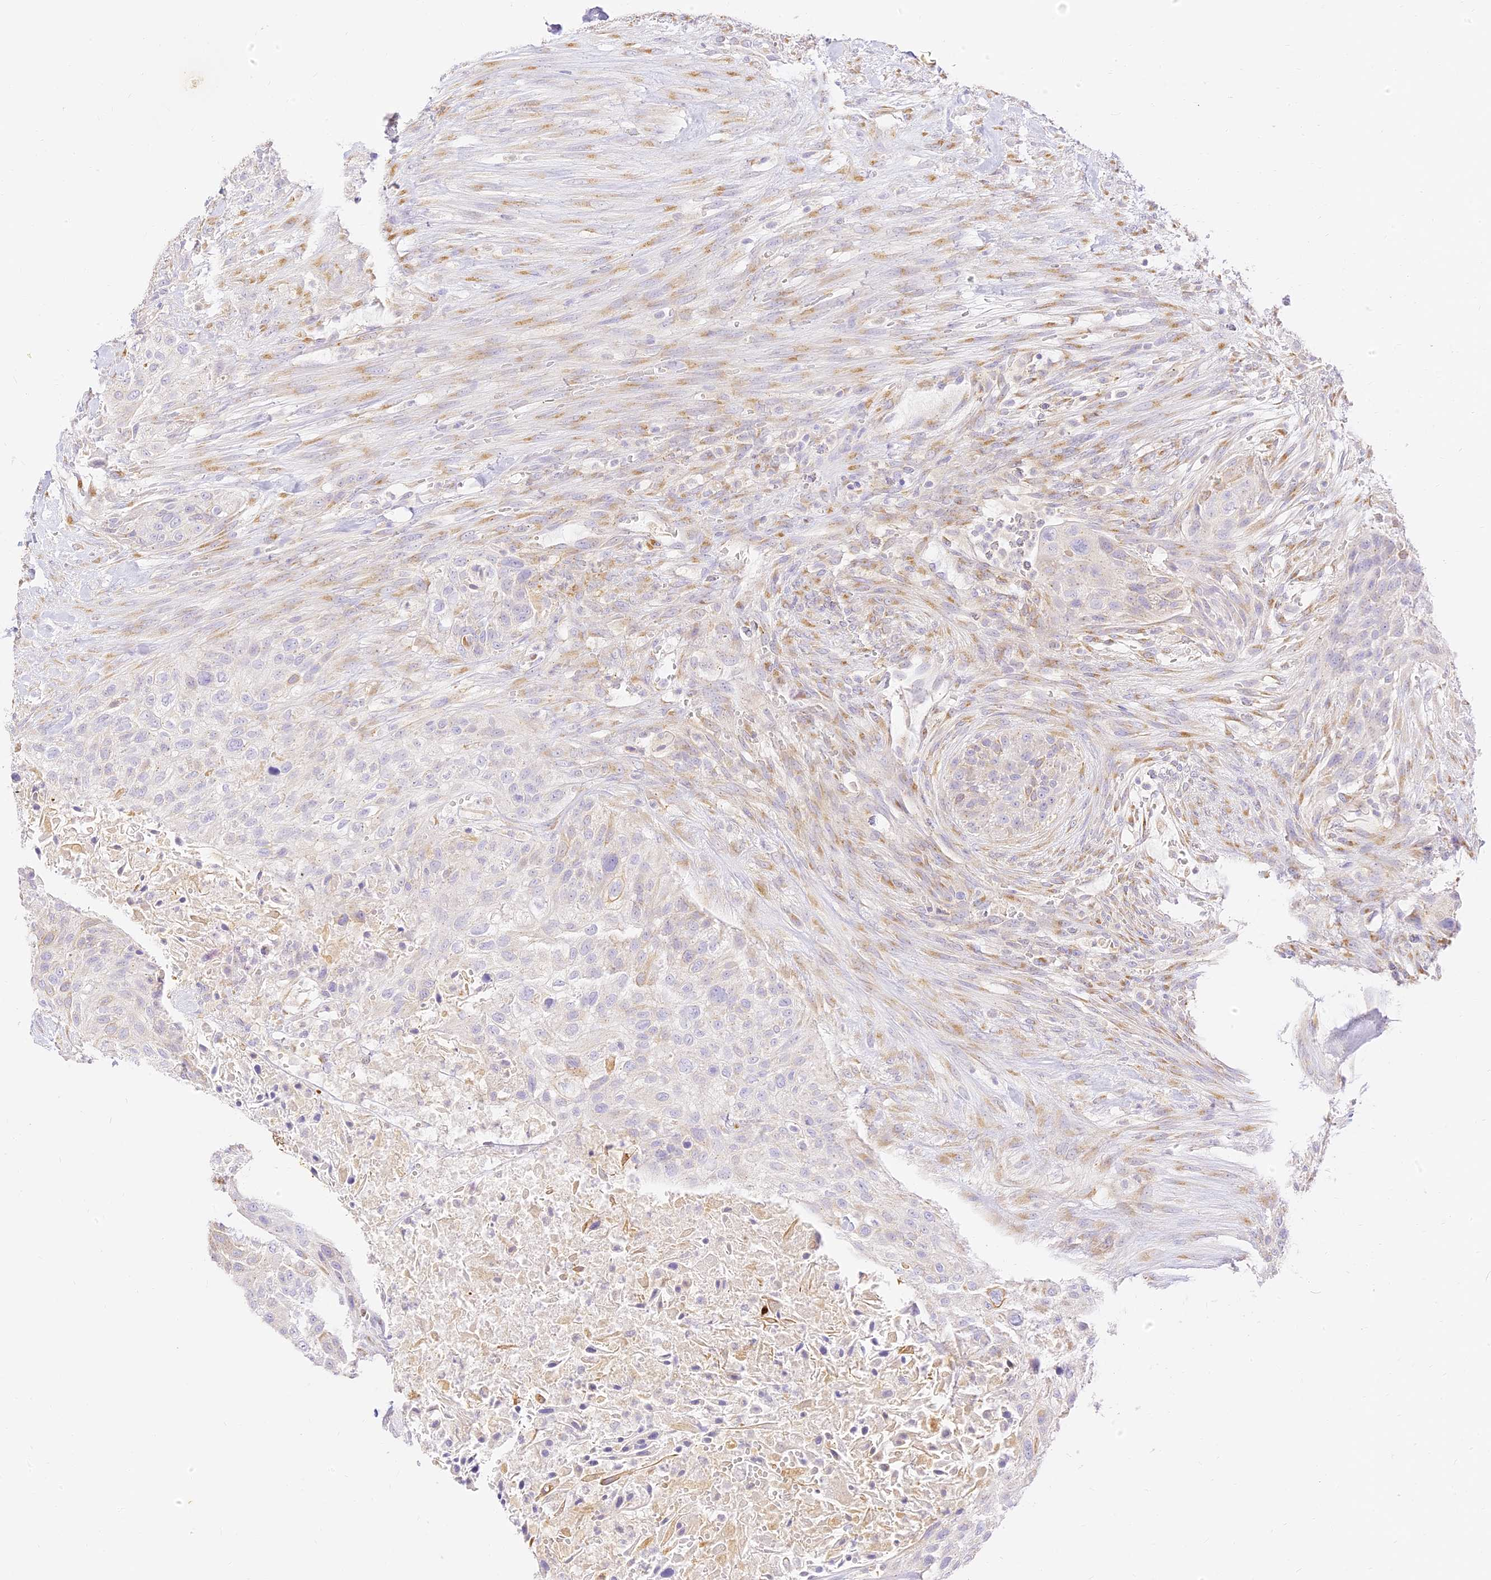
{"staining": {"intensity": "negative", "quantity": "none", "location": "none"}, "tissue": "urothelial cancer", "cell_type": "Tumor cells", "image_type": "cancer", "snomed": [{"axis": "morphology", "description": "Urothelial carcinoma, High grade"}, {"axis": "topography", "description": "Urinary bladder"}], "caption": "Protein analysis of urothelial carcinoma (high-grade) reveals no significant staining in tumor cells.", "gene": "SEC13", "patient": {"sex": "male", "age": 35}}